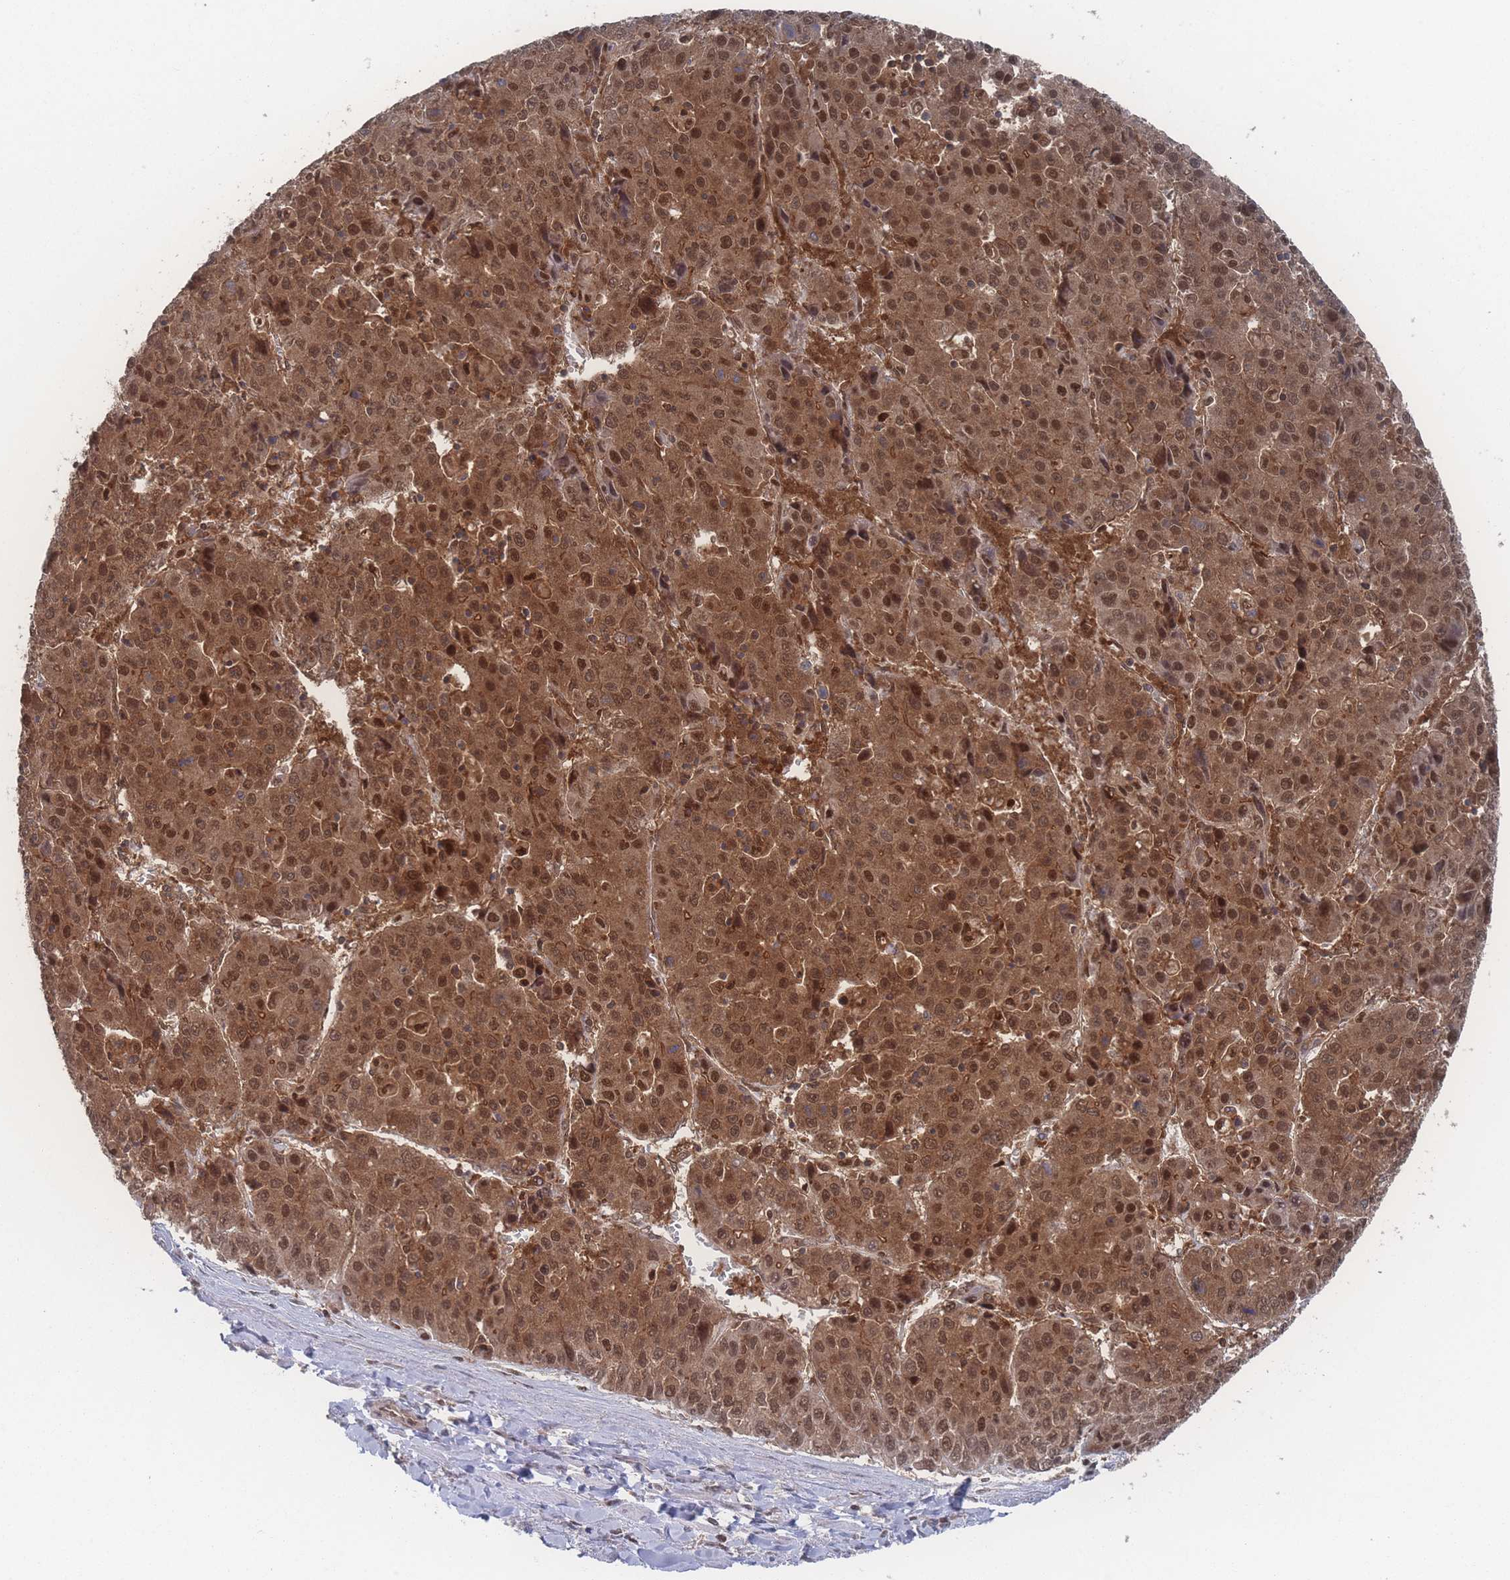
{"staining": {"intensity": "moderate", "quantity": ">75%", "location": "cytoplasmic/membranous,nuclear"}, "tissue": "liver cancer", "cell_type": "Tumor cells", "image_type": "cancer", "snomed": [{"axis": "morphology", "description": "Carcinoma, Hepatocellular, NOS"}, {"axis": "topography", "description": "Liver"}], "caption": "The micrograph reveals a brown stain indicating the presence of a protein in the cytoplasmic/membranous and nuclear of tumor cells in liver hepatocellular carcinoma.", "gene": "PSMA1", "patient": {"sex": "female", "age": 53}}